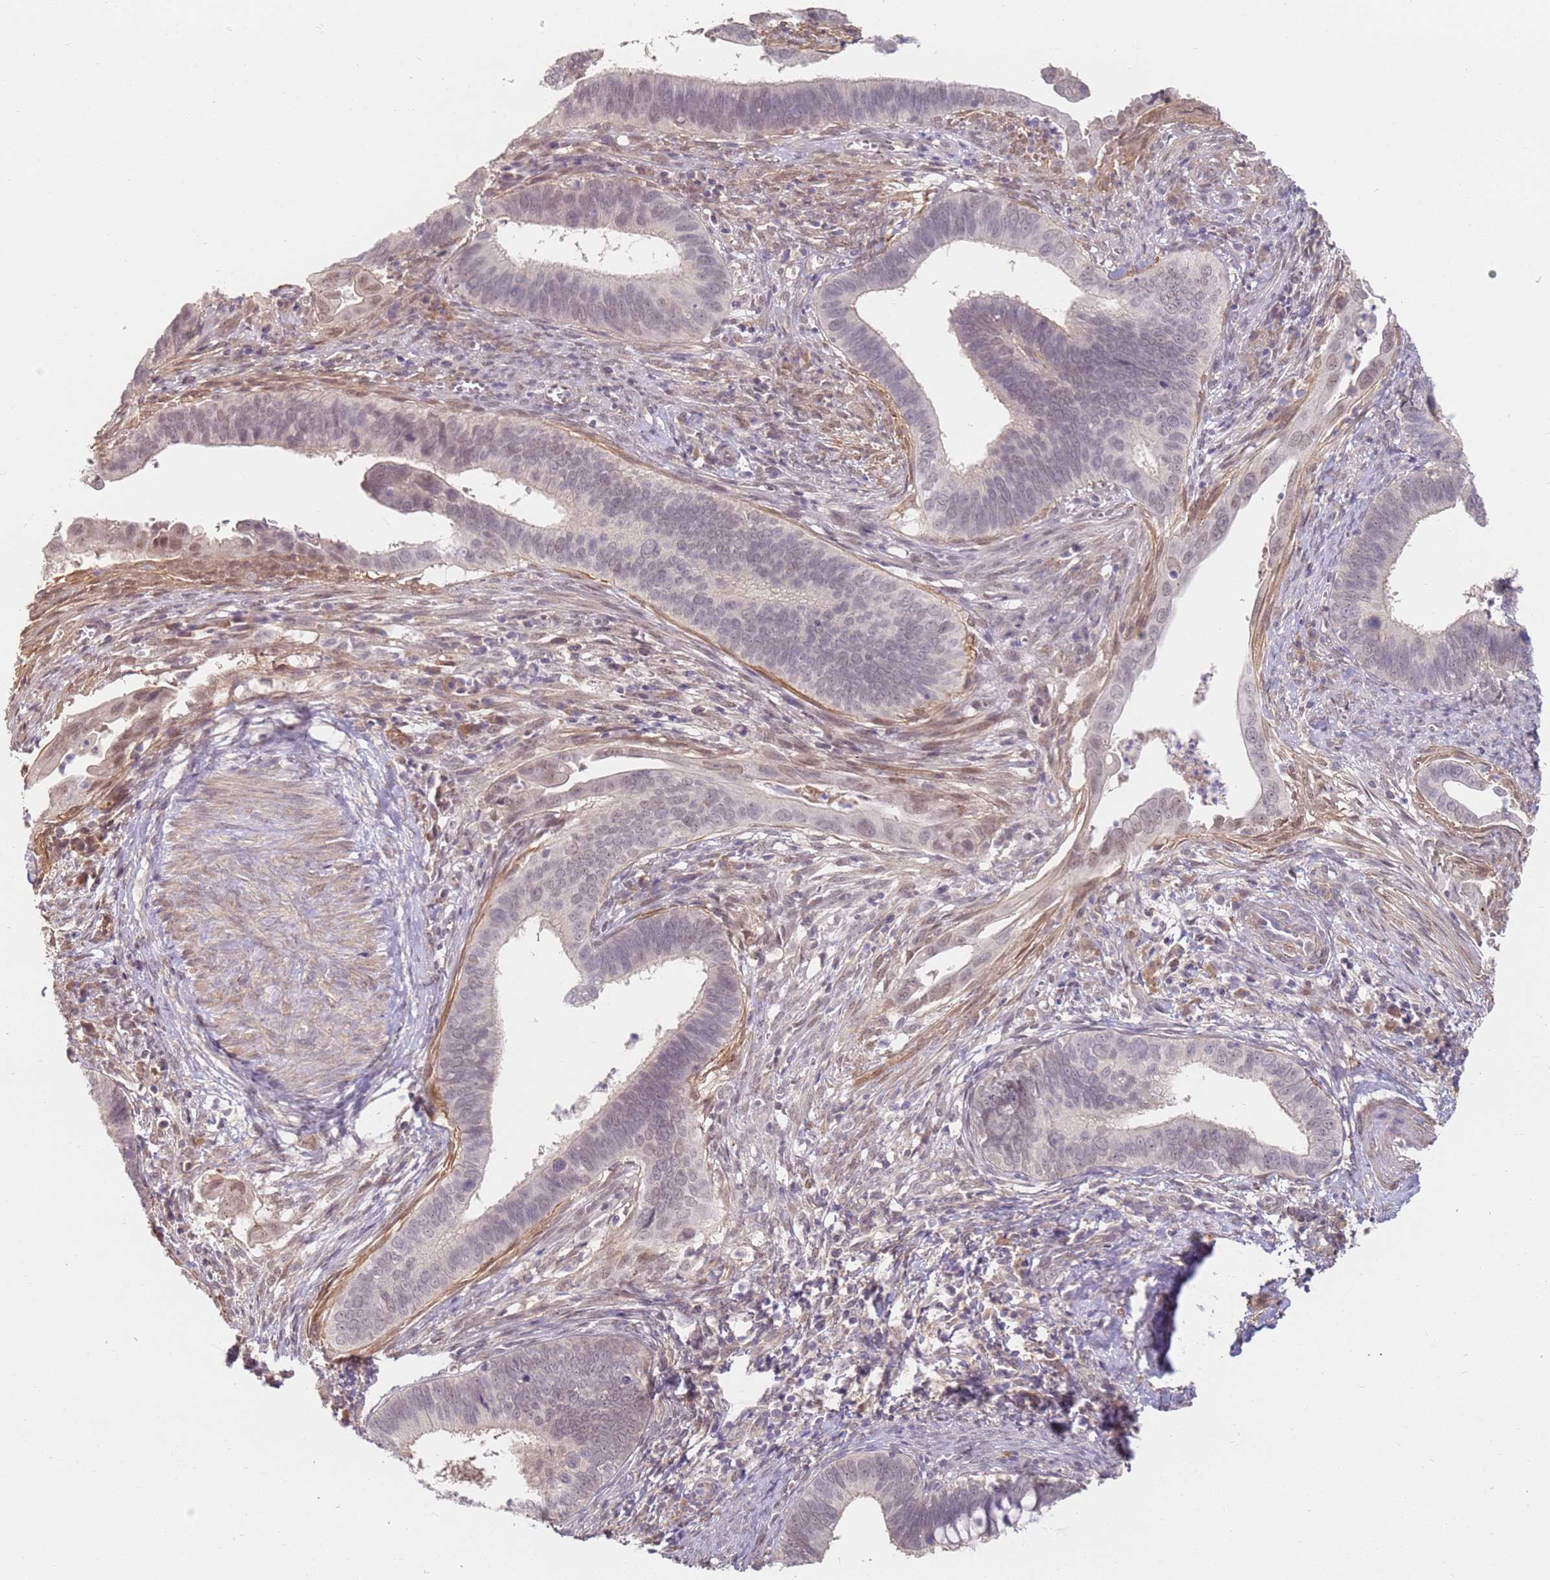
{"staining": {"intensity": "negative", "quantity": "none", "location": "none"}, "tissue": "cervical cancer", "cell_type": "Tumor cells", "image_type": "cancer", "snomed": [{"axis": "morphology", "description": "Adenocarcinoma, NOS"}, {"axis": "topography", "description": "Cervix"}], "caption": "IHC of cervical adenocarcinoma displays no staining in tumor cells.", "gene": "WDR93", "patient": {"sex": "female", "age": 42}}